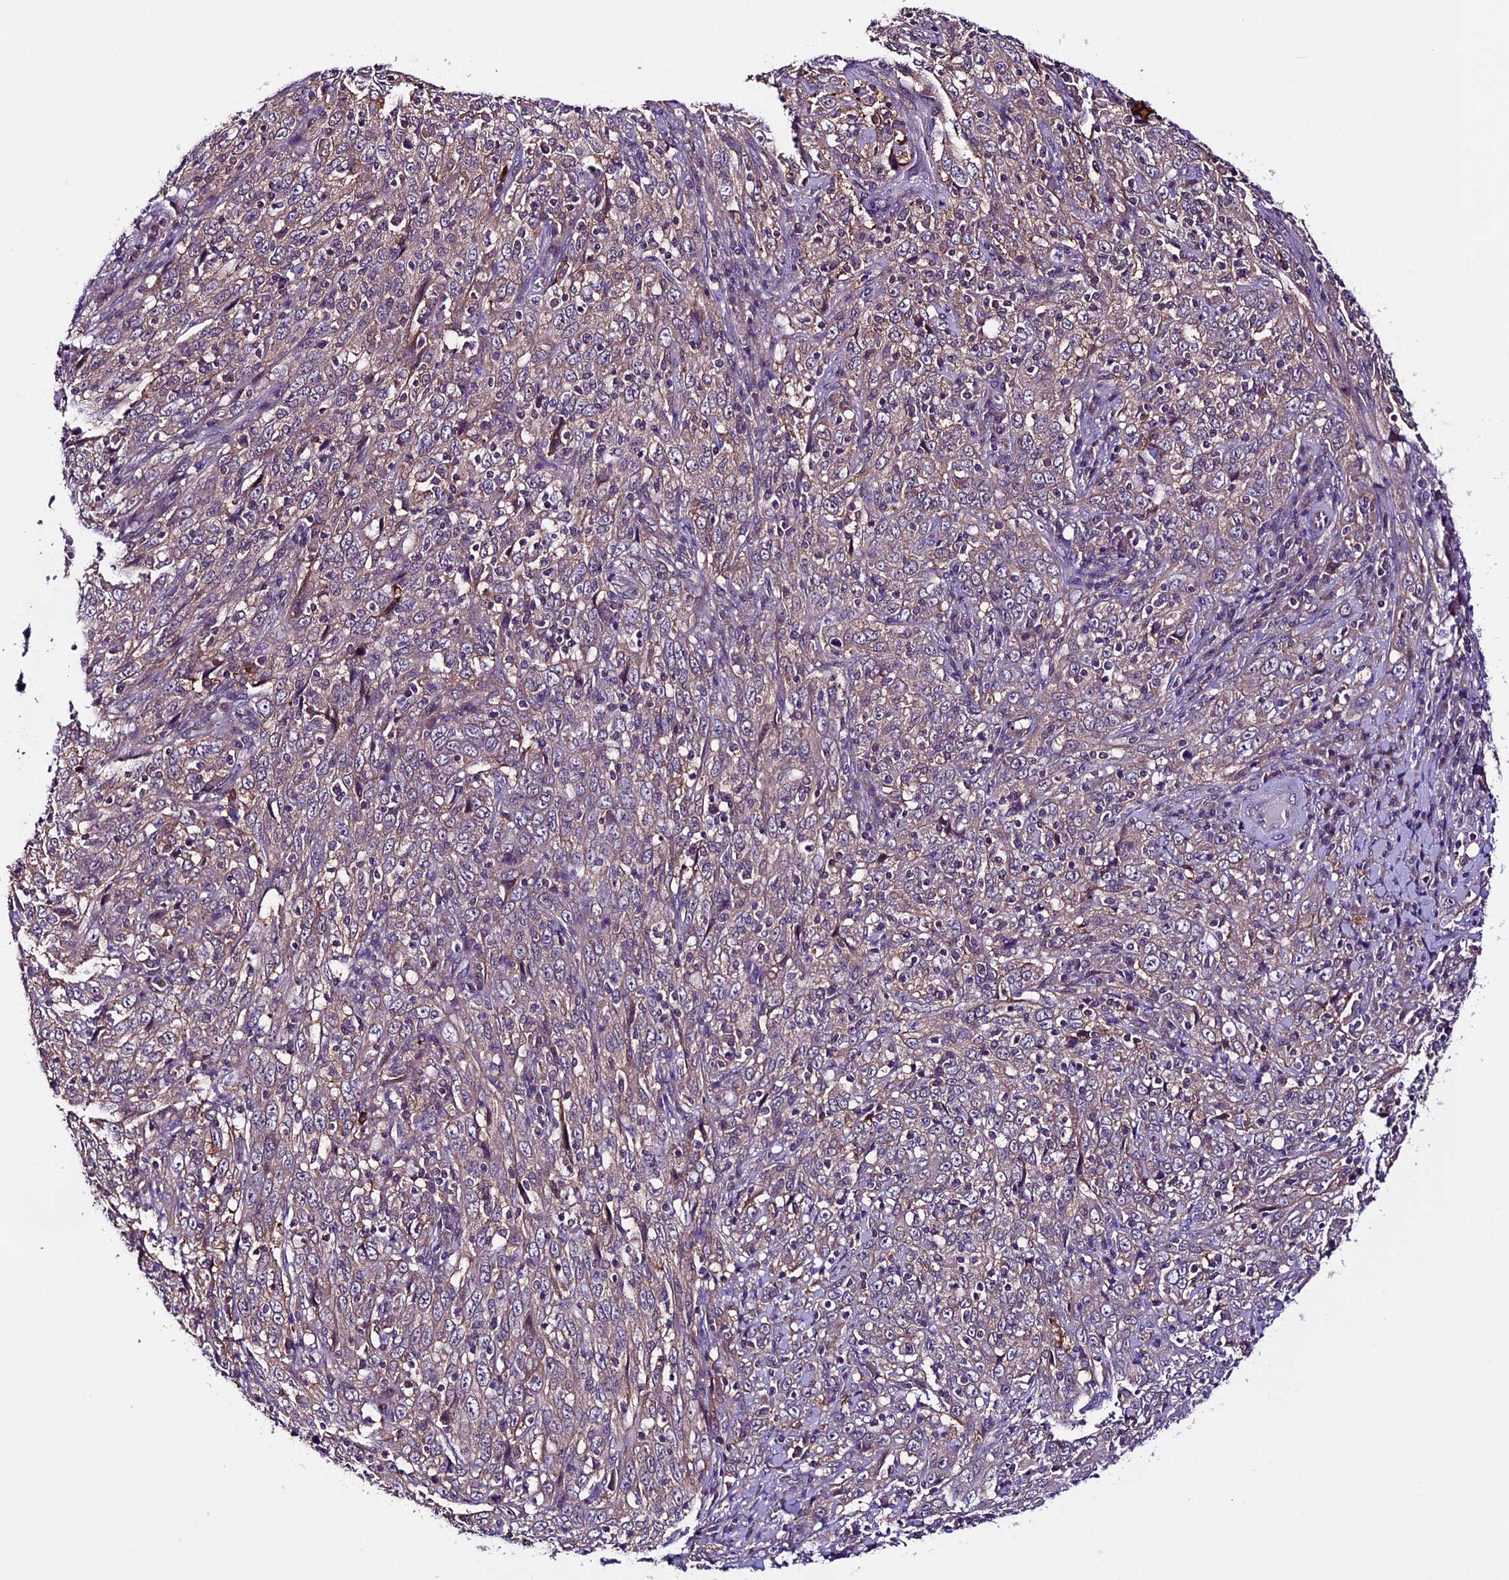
{"staining": {"intensity": "weak", "quantity": ">75%", "location": "cytoplasmic/membranous"}, "tissue": "cervical cancer", "cell_type": "Tumor cells", "image_type": "cancer", "snomed": [{"axis": "morphology", "description": "Squamous cell carcinoma, NOS"}, {"axis": "topography", "description": "Cervix"}], "caption": "Cervical cancer (squamous cell carcinoma) stained with DAB (3,3'-diaminobenzidine) immunohistochemistry (IHC) exhibits low levels of weak cytoplasmic/membranous positivity in about >75% of tumor cells.", "gene": "XKR7", "patient": {"sex": "female", "age": 46}}